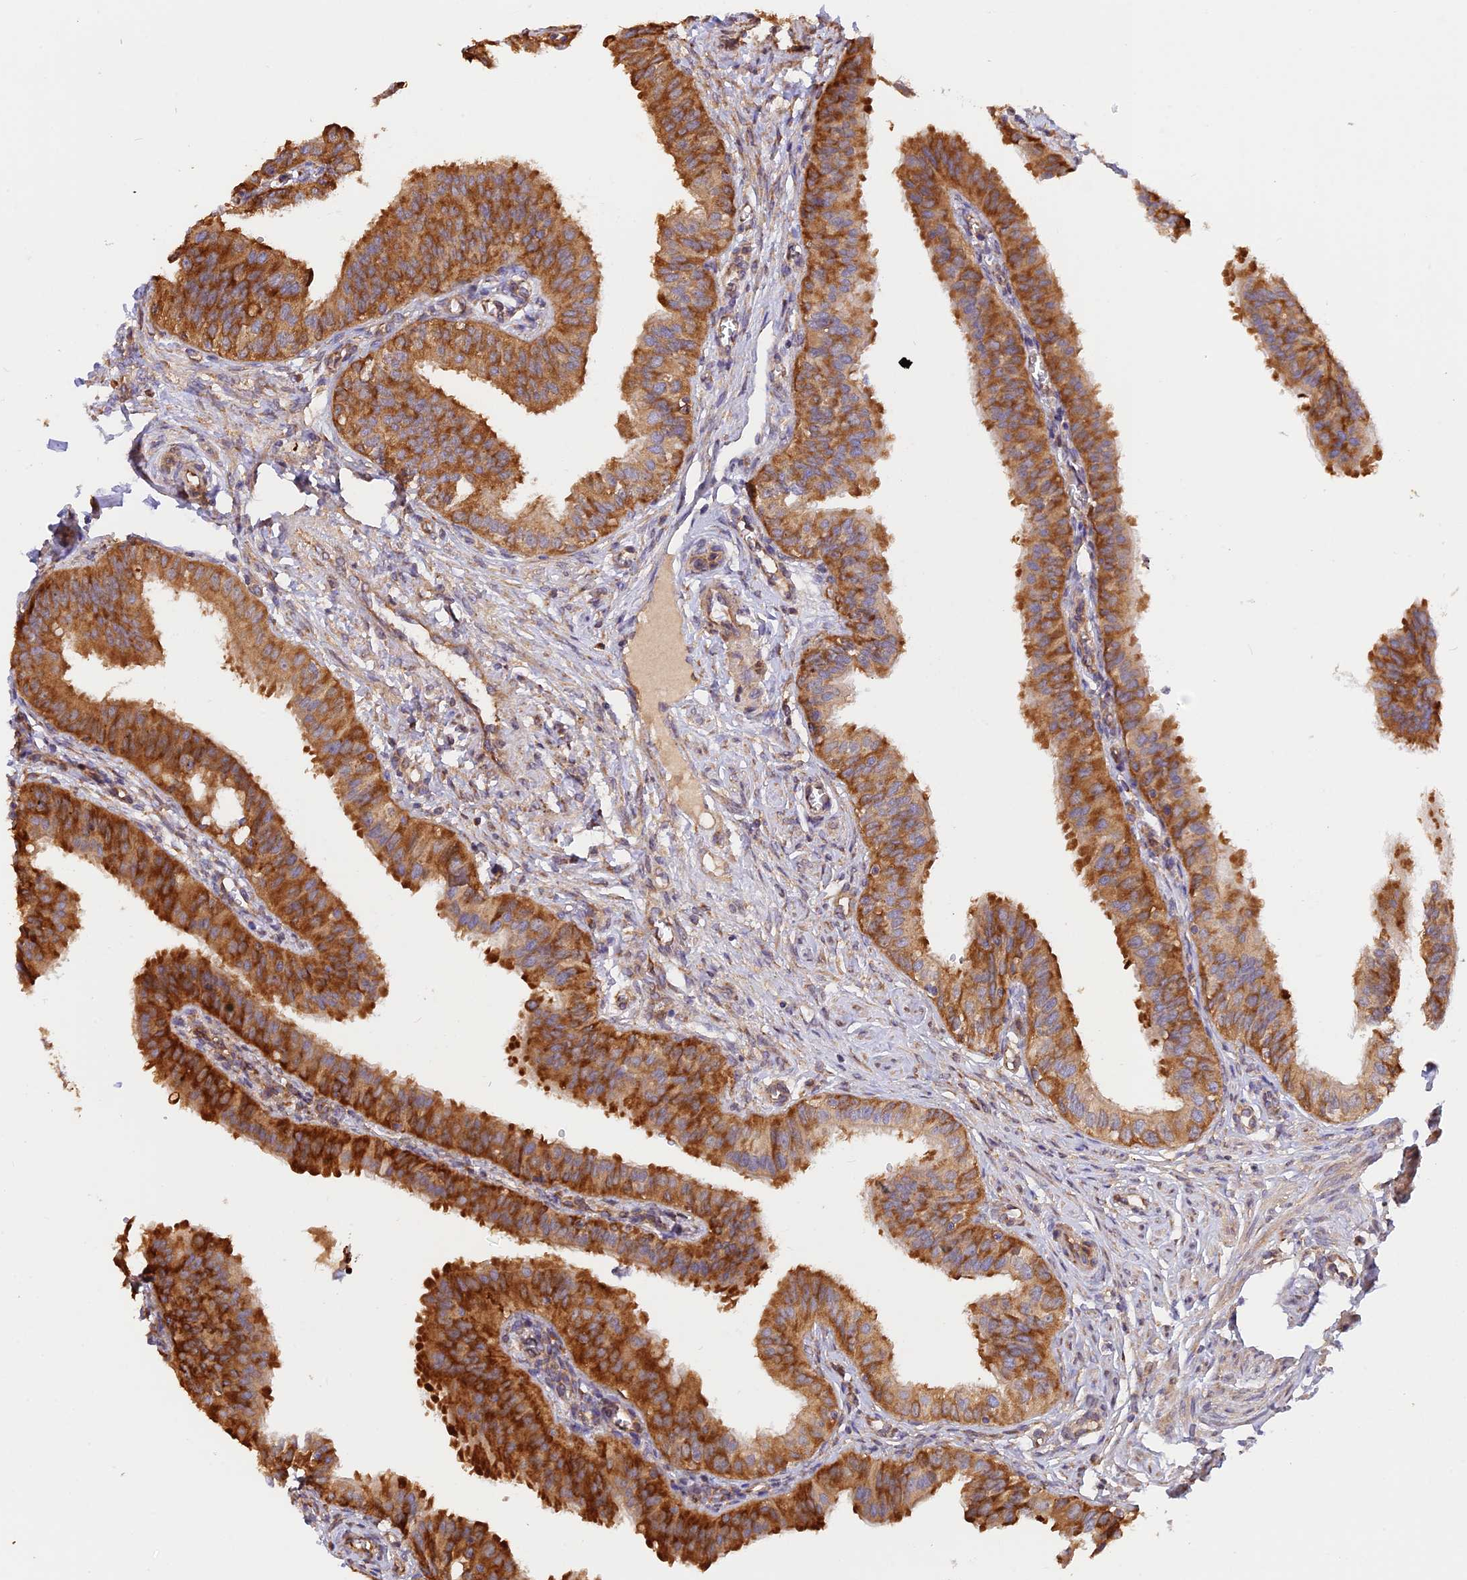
{"staining": {"intensity": "strong", "quantity": ">75%", "location": "cytoplasmic/membranous"}, "tissue": "fallopian tube", "cell_type": "Glandular cells", "image_type": "normal", "snomed": [{"axis": "morphology", "description": "Normal tissue, NOS"}, {"axis": "topography", "description": "Fallopian tube"}, {"axis": "topography", "description": "Ovary"}], "caption": "The micrograph demonstrates immunohistochemical staining of unremarkable fallopian tube. There is strong cytoplasmic/membranous expression is identified in approximately >75% of glandular cells.", "gene": "RPL5", "patient": {"sex": "female", "age": 42}}